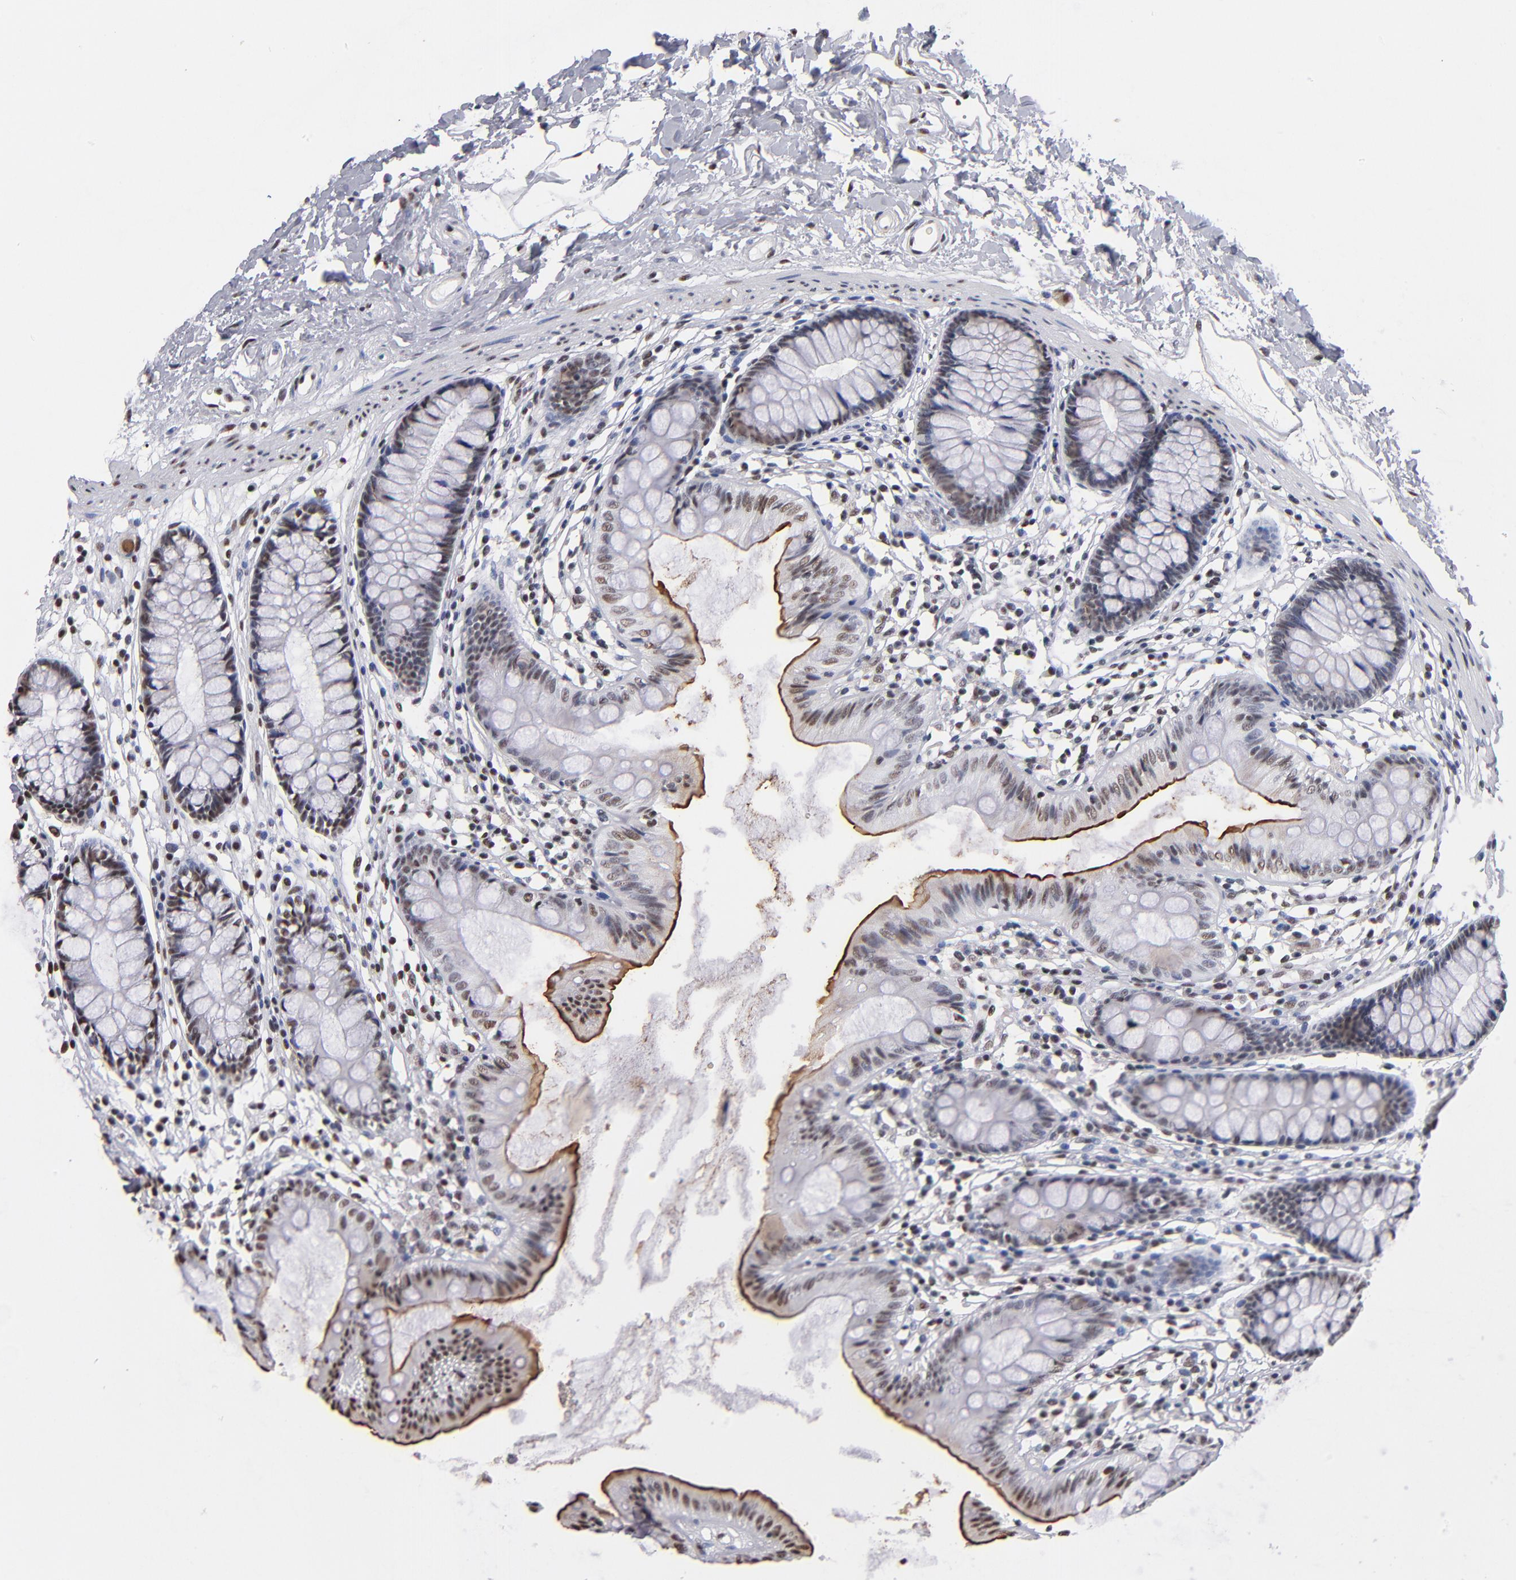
{"staining": {"intensity": "strong", "quantity": "25%-75%", "location": "cytoplasmic/membranous,nuclear"}, "tissue": "colon", "cell_type": "Endothelial cells", "image_type": "normal", "snomed": [{"axis": "morphology", "description": "Normal tissue, NOS"}, {"axis": "topography", "description": "Colon"}], "caption": "Immunohistochemical staining of unremarkable human colon displays strong cytoplasmic/membranous,nuclear protein expression in approximately 25%-75% of endothelial cells. Using DAB (3,3'-diaminobenzidine) (brown) and hematoxylin (blue) stains, captured at high magnification using brightfield microscopy.", "gene": "MN1", "patient": {"sex": "female", "age": 52}}